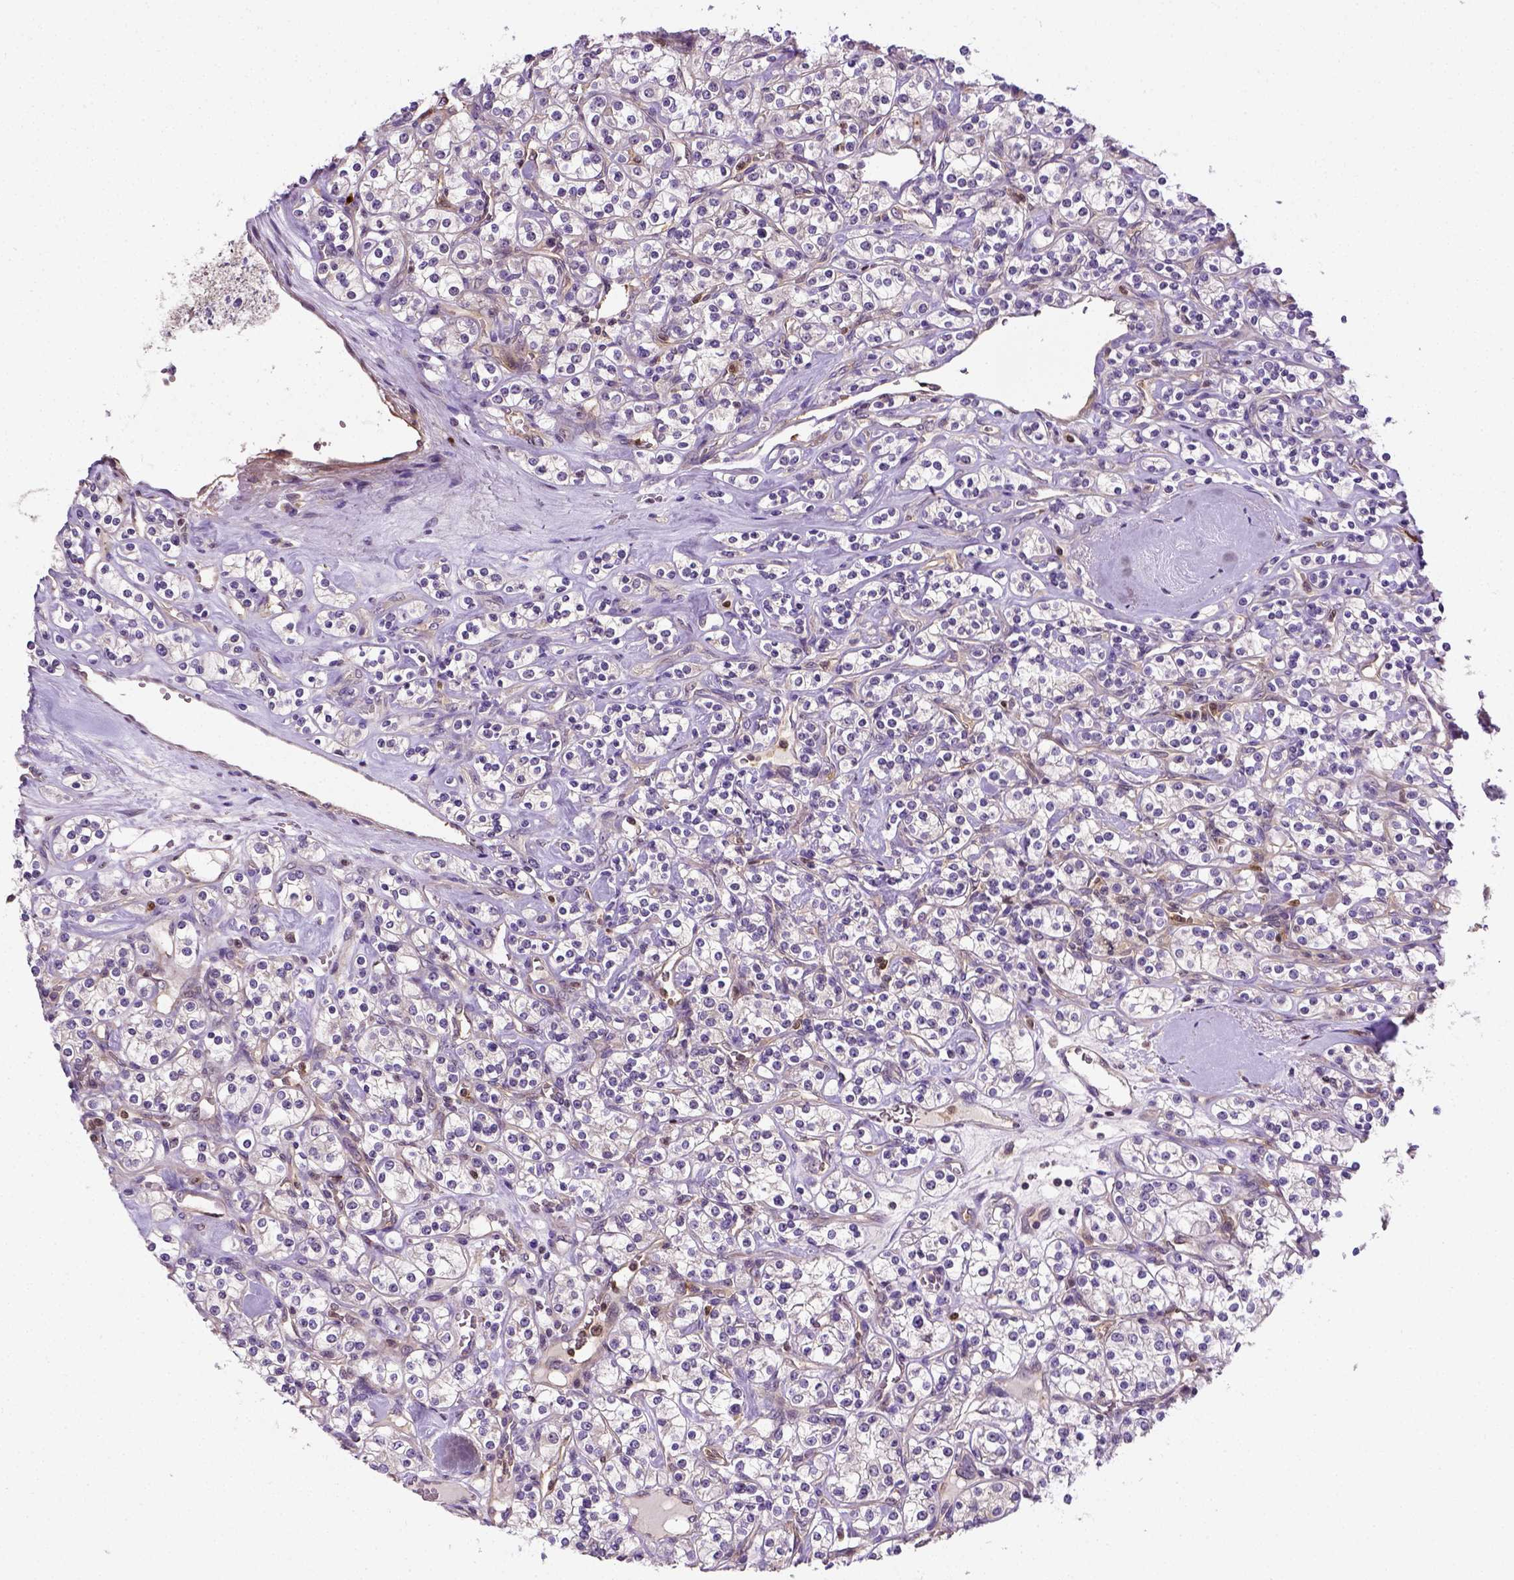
{"staining": {"intensity": "negative", "quantity": "none", "location": "none"}, "tissue": "renal cancer", "cell_type": "Tumor cells", "image_type": "cancer", "snomed": [{"axis": "morphology", "description": "Adenocarcinoma, NOS"}, {"axis": "topography", "description": "Kidney"}], "caption": "There is no significant positivity in tumor cells of renal cancer (adenocarcinoma).", "gene": "MATK", "patient": {"sex": "male", "age": 77}}